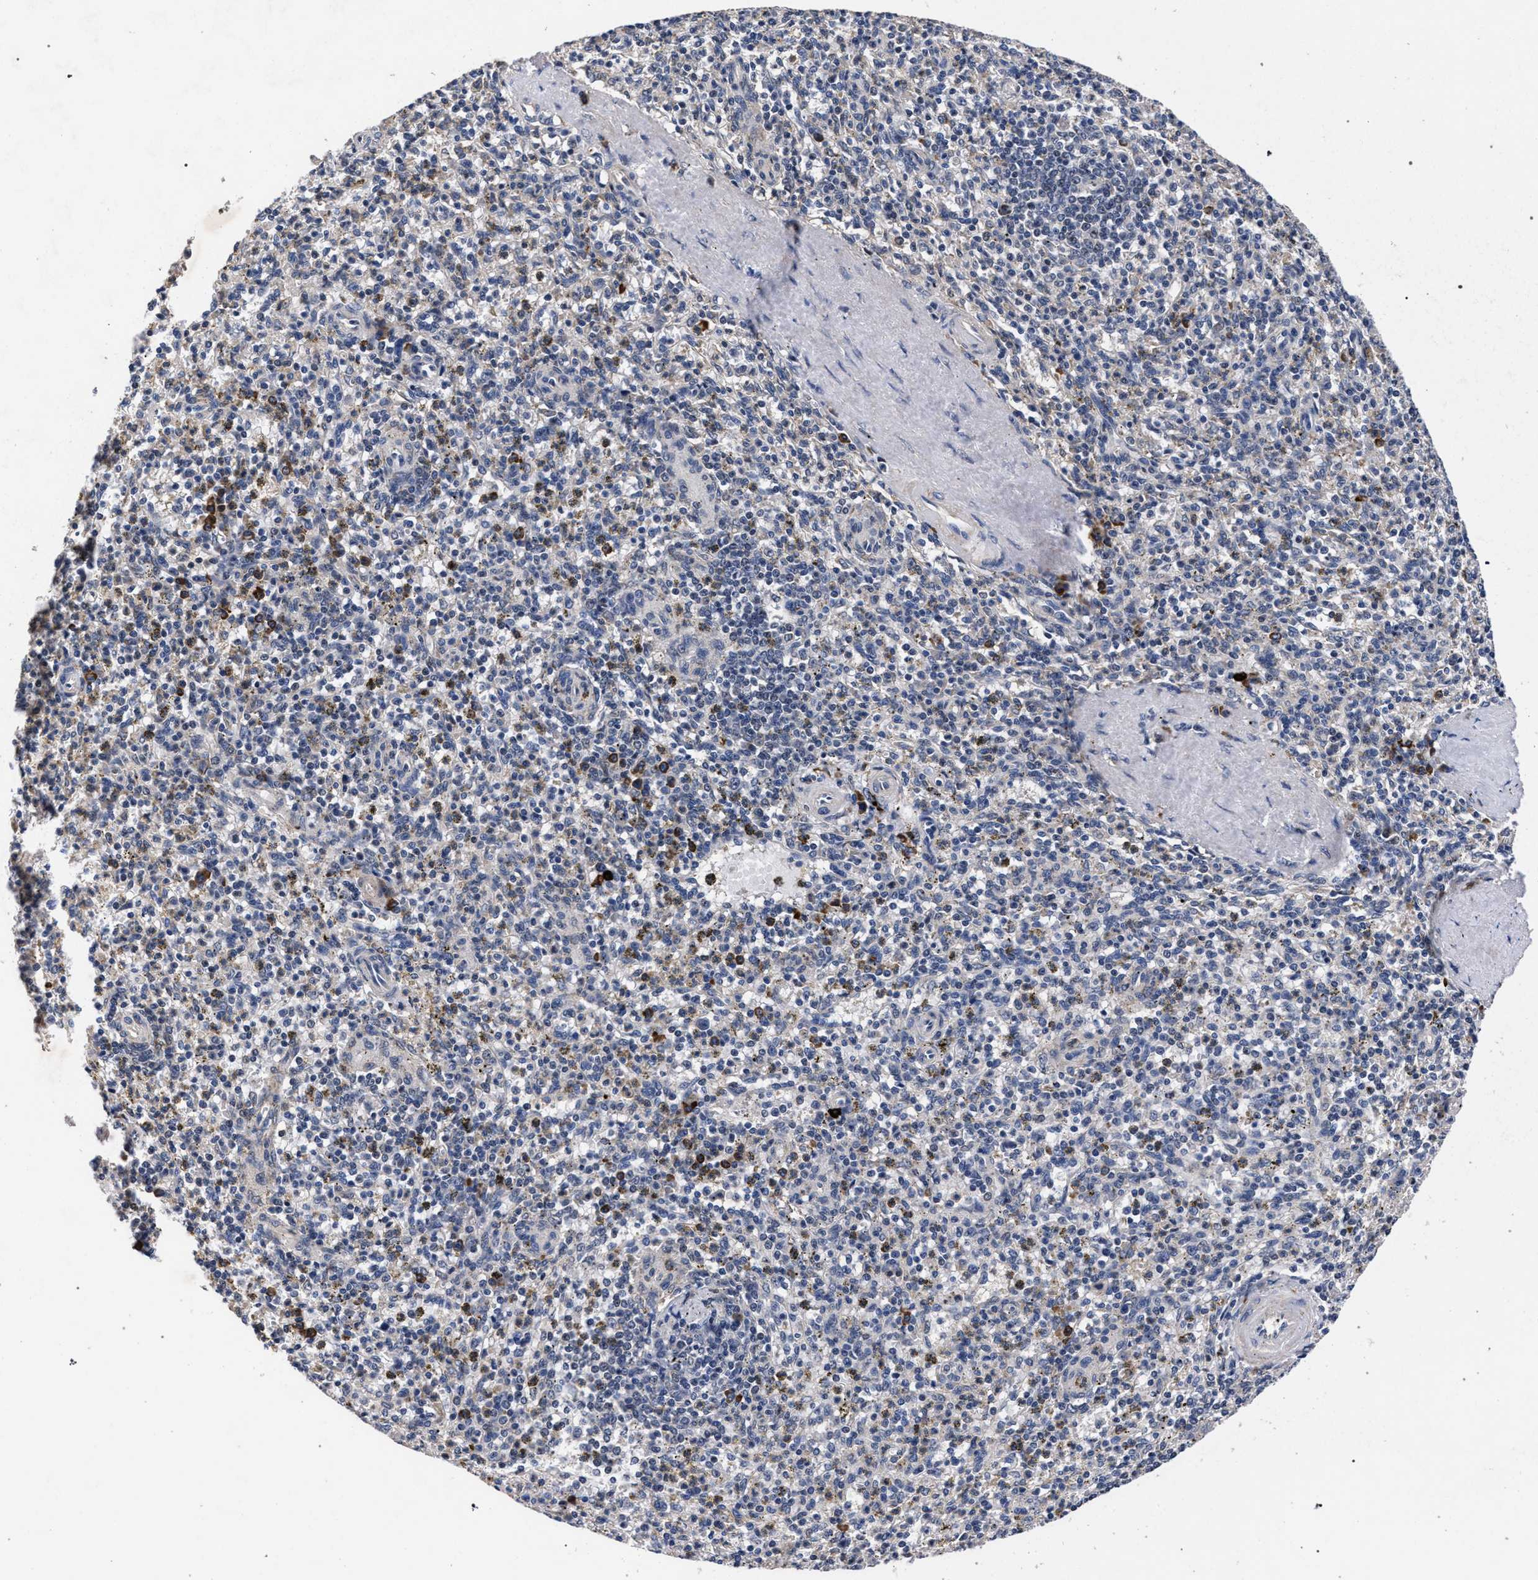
{"staining": {"intensity": "moderate", "quantity": "<25%", "location": "cytoplasmic/membranous"}, "tissue": "spleen", "cell_type": "Cells in red pulp", "image_type": "normal", "snomed": [{"axis": "morphology", "description": "Normal tissue, NOS"}, {"axis": "topography", "description": "Spleen"}], "caption": "IHC staining of benign spleen, which reveals low levels of moderate cytoplasmic/membranous staining in approximately <25% of cells in red pulp indicating moderate cytoplasmic/membranous protein staining. The staining was performed using DAB (brown) for protein detection and nuclei were counterstained in hematoxylin (blue).", "gene": "CFAP95", "patient": {"sex": "male", "age": 72}}